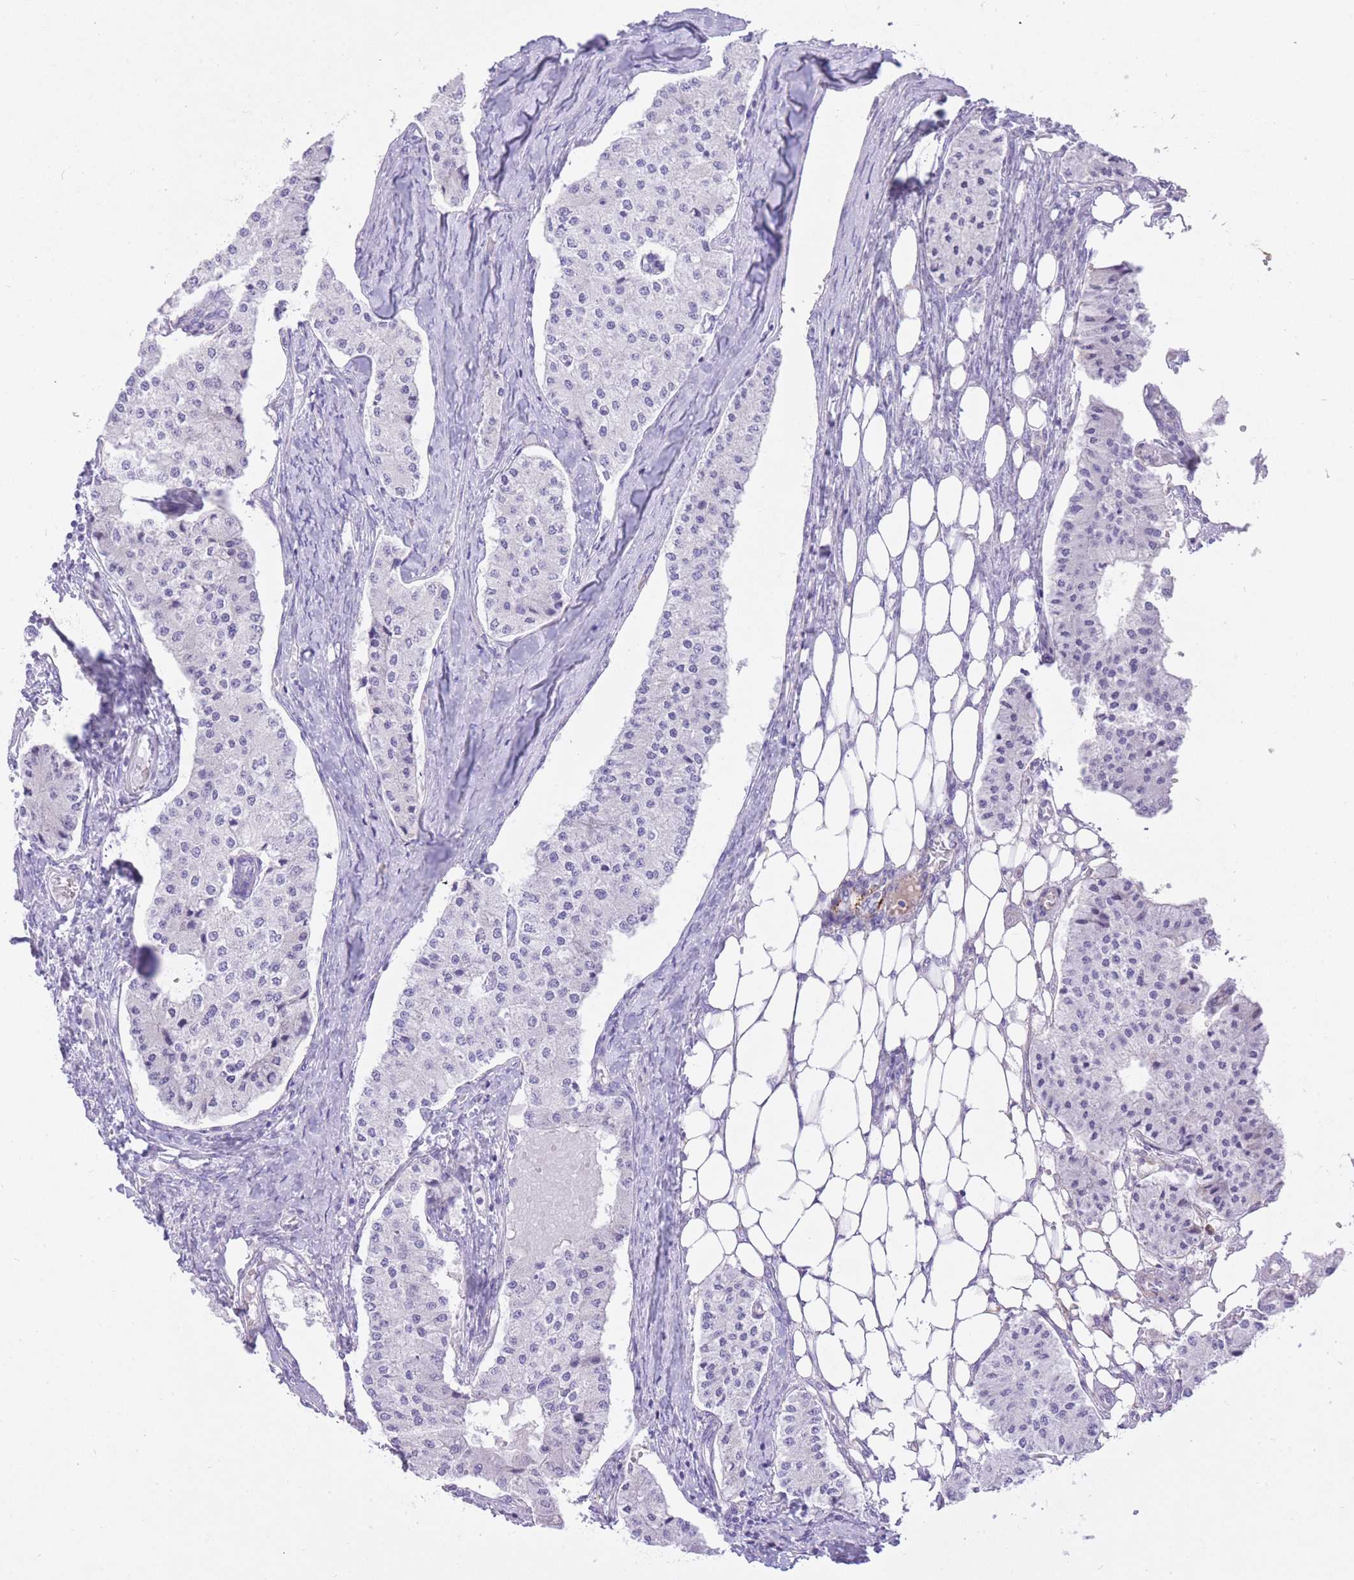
{"staining": {"intensity": "negative", "quantity": "none", "location": "none"}, "tissue": "carcinoid", "cell_type": "Tumor cells", "image_type": "cancer", "snomed": [{"axis": "morphology", "description": "Carcinoid, malignant, NOS"}, {"axis": "topography", "description": "Colon"}], "caption": "This is a photomicrograph of IHC staining of malignant carcinoid, which shows no positivity in tumor cells.", "gene": "HRG", "patient": {"sex": "female", "age": 52}}